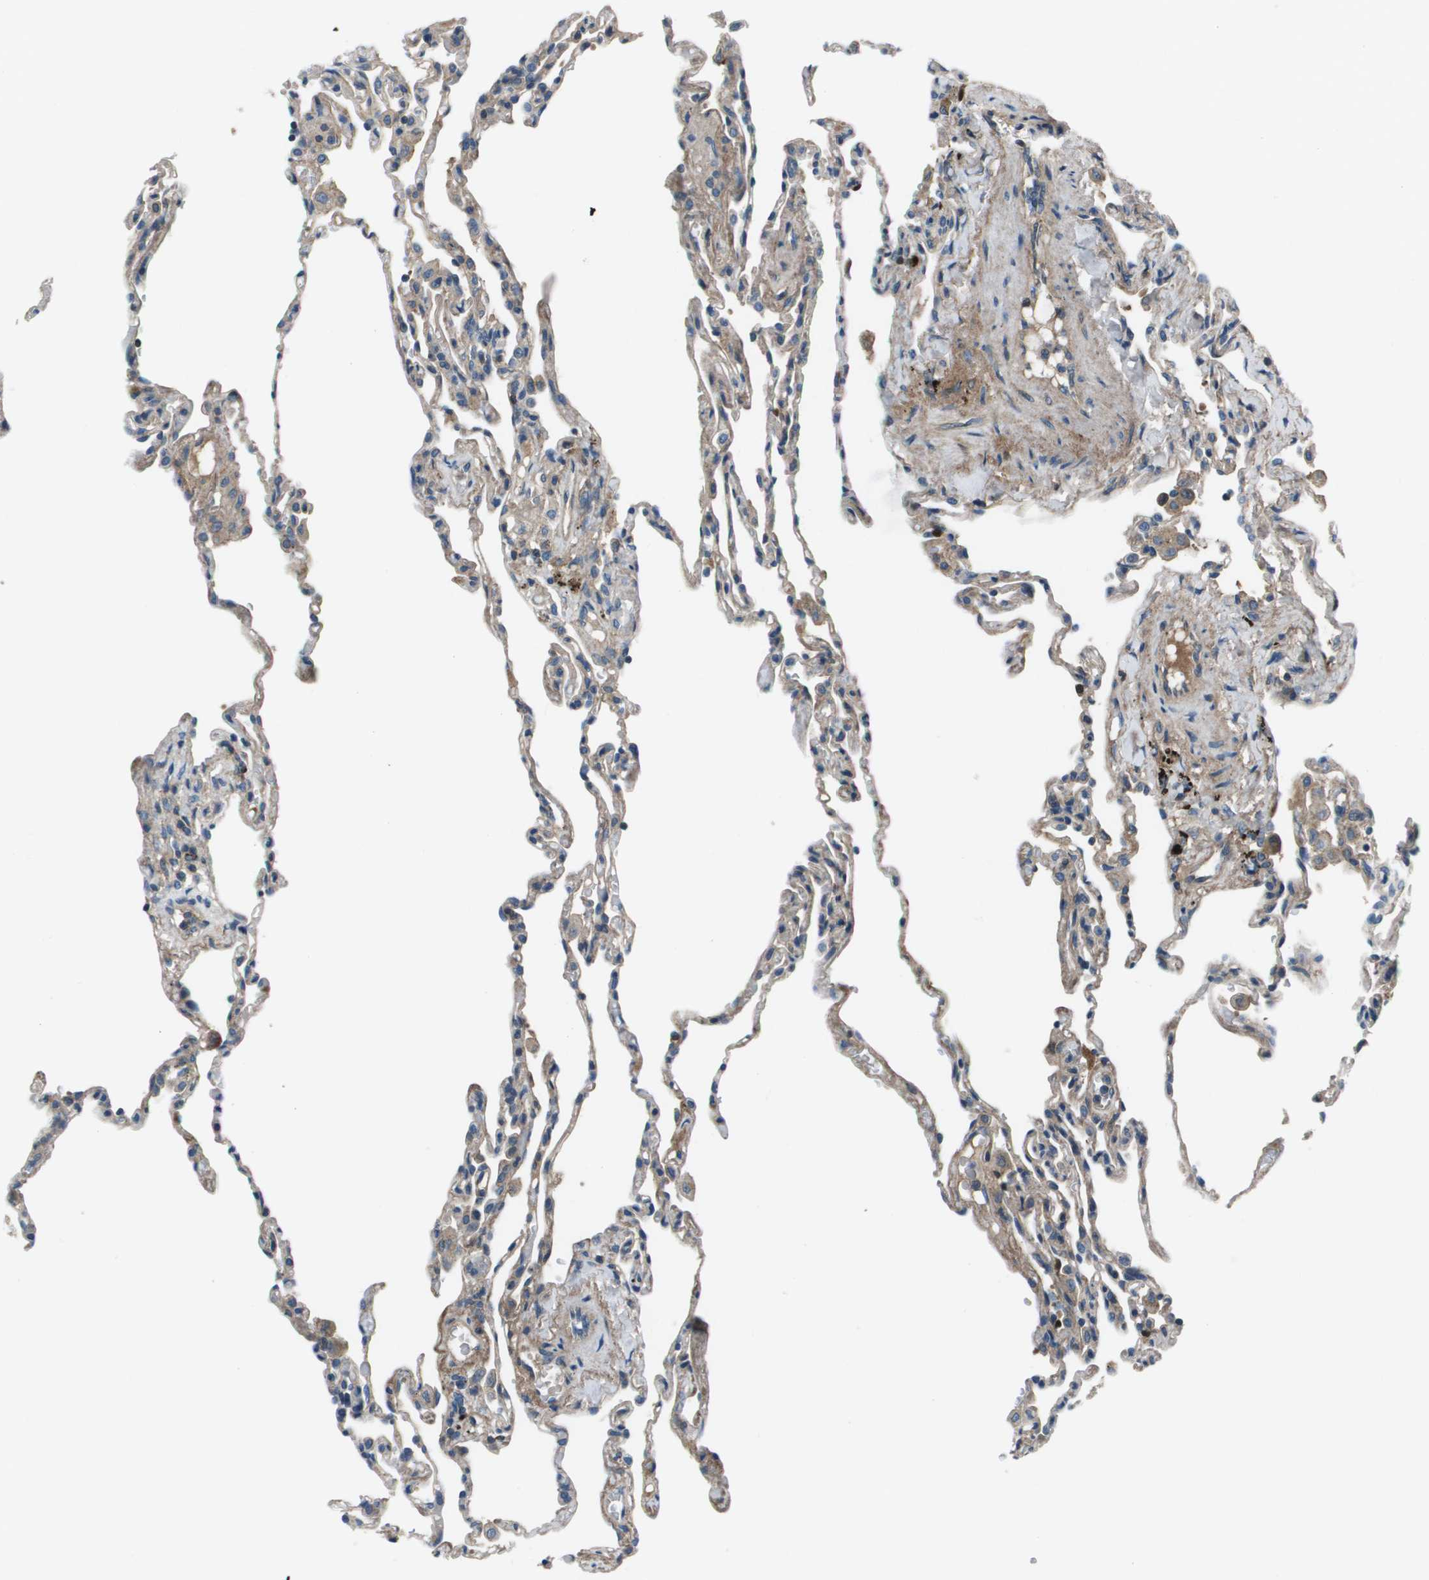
{"staining": {"intensity": "weak", "quantity": "25%-75%", "location": "cytoplasmic/membranous"}, "tissue": "lung", "cell_type": "Alveolar cells", "image_type": "normal", "snomed": [{"axis": "morphology", "description": "Normal tissue, NOS"}, {"axis": "topography", "description": "Lung"}], "caption": "Immunohistochemistry (IHC) histopathology image of normal lung: lung stained using IHC reveals low levels of weak protein expression localized specifically in the cytoplasmic/membranous of alveolar cells, appearing as a cytoplasmic/membranous brown color.", "gene": "PCOLCE", "patient": {"sex": "male", "age": 59}}